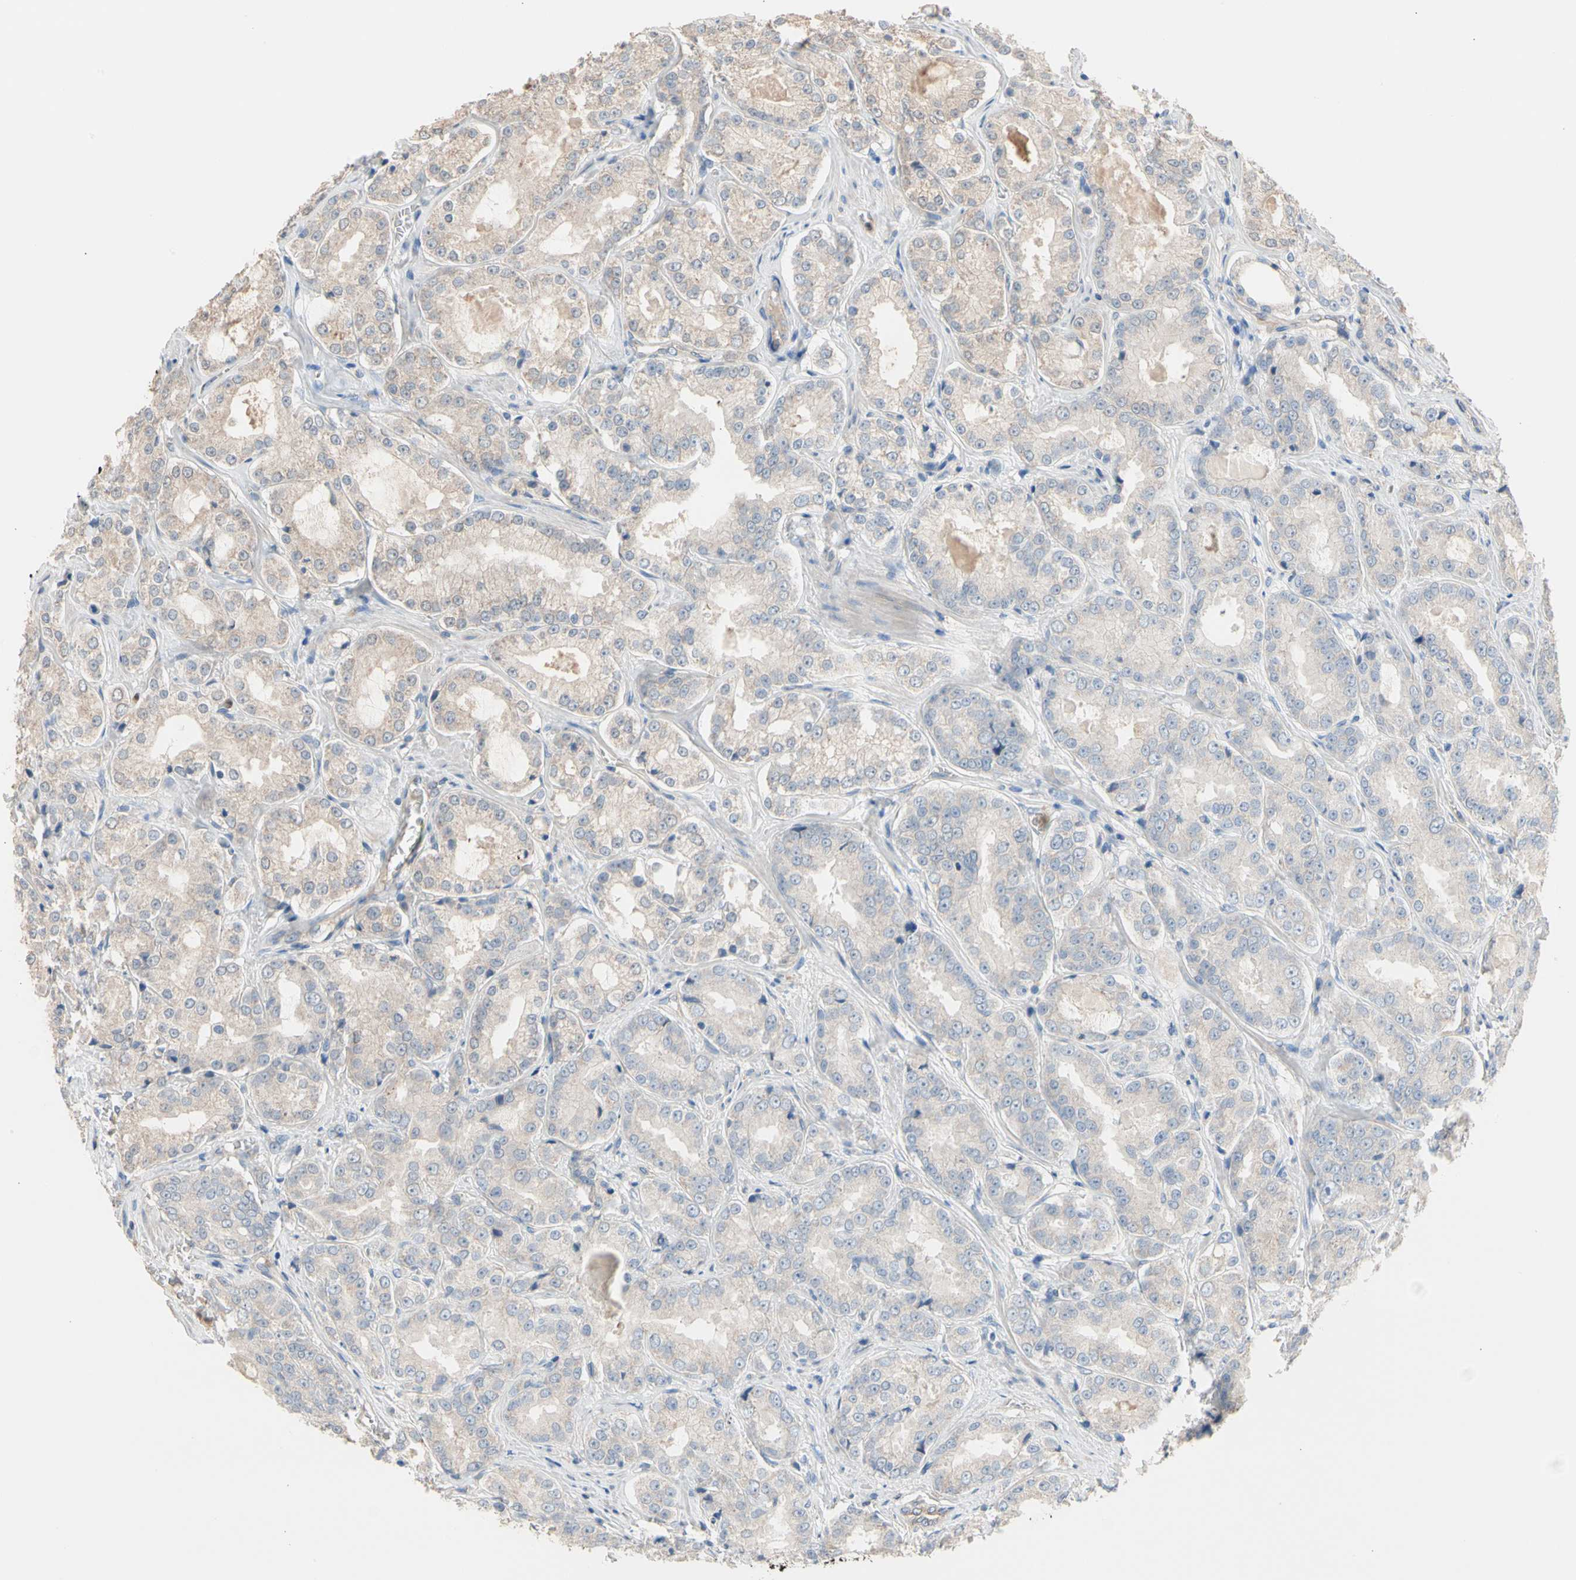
{"staining": {"intensity": "weak", "quantity": ">75%", "location": "cytoplasmic/membranous"}, "tissue": "prostate cancer", "cell_type": "Tumor cells", "image_type": "cancer", "snomed": [{"axis": "morphology", "description": "Adenocarcinoma, High grade"}, {"axis": "topography", "description": "Prostate"}], "caption": "Prostate cancer (high-grade adenocarcinoma) stained with a brown dye displays weak cytoplasmic/membranous positive staining in about >75% of tumor cells.", "gene": "BBOX1", "patient": {"sex": "male", "age": 73}}